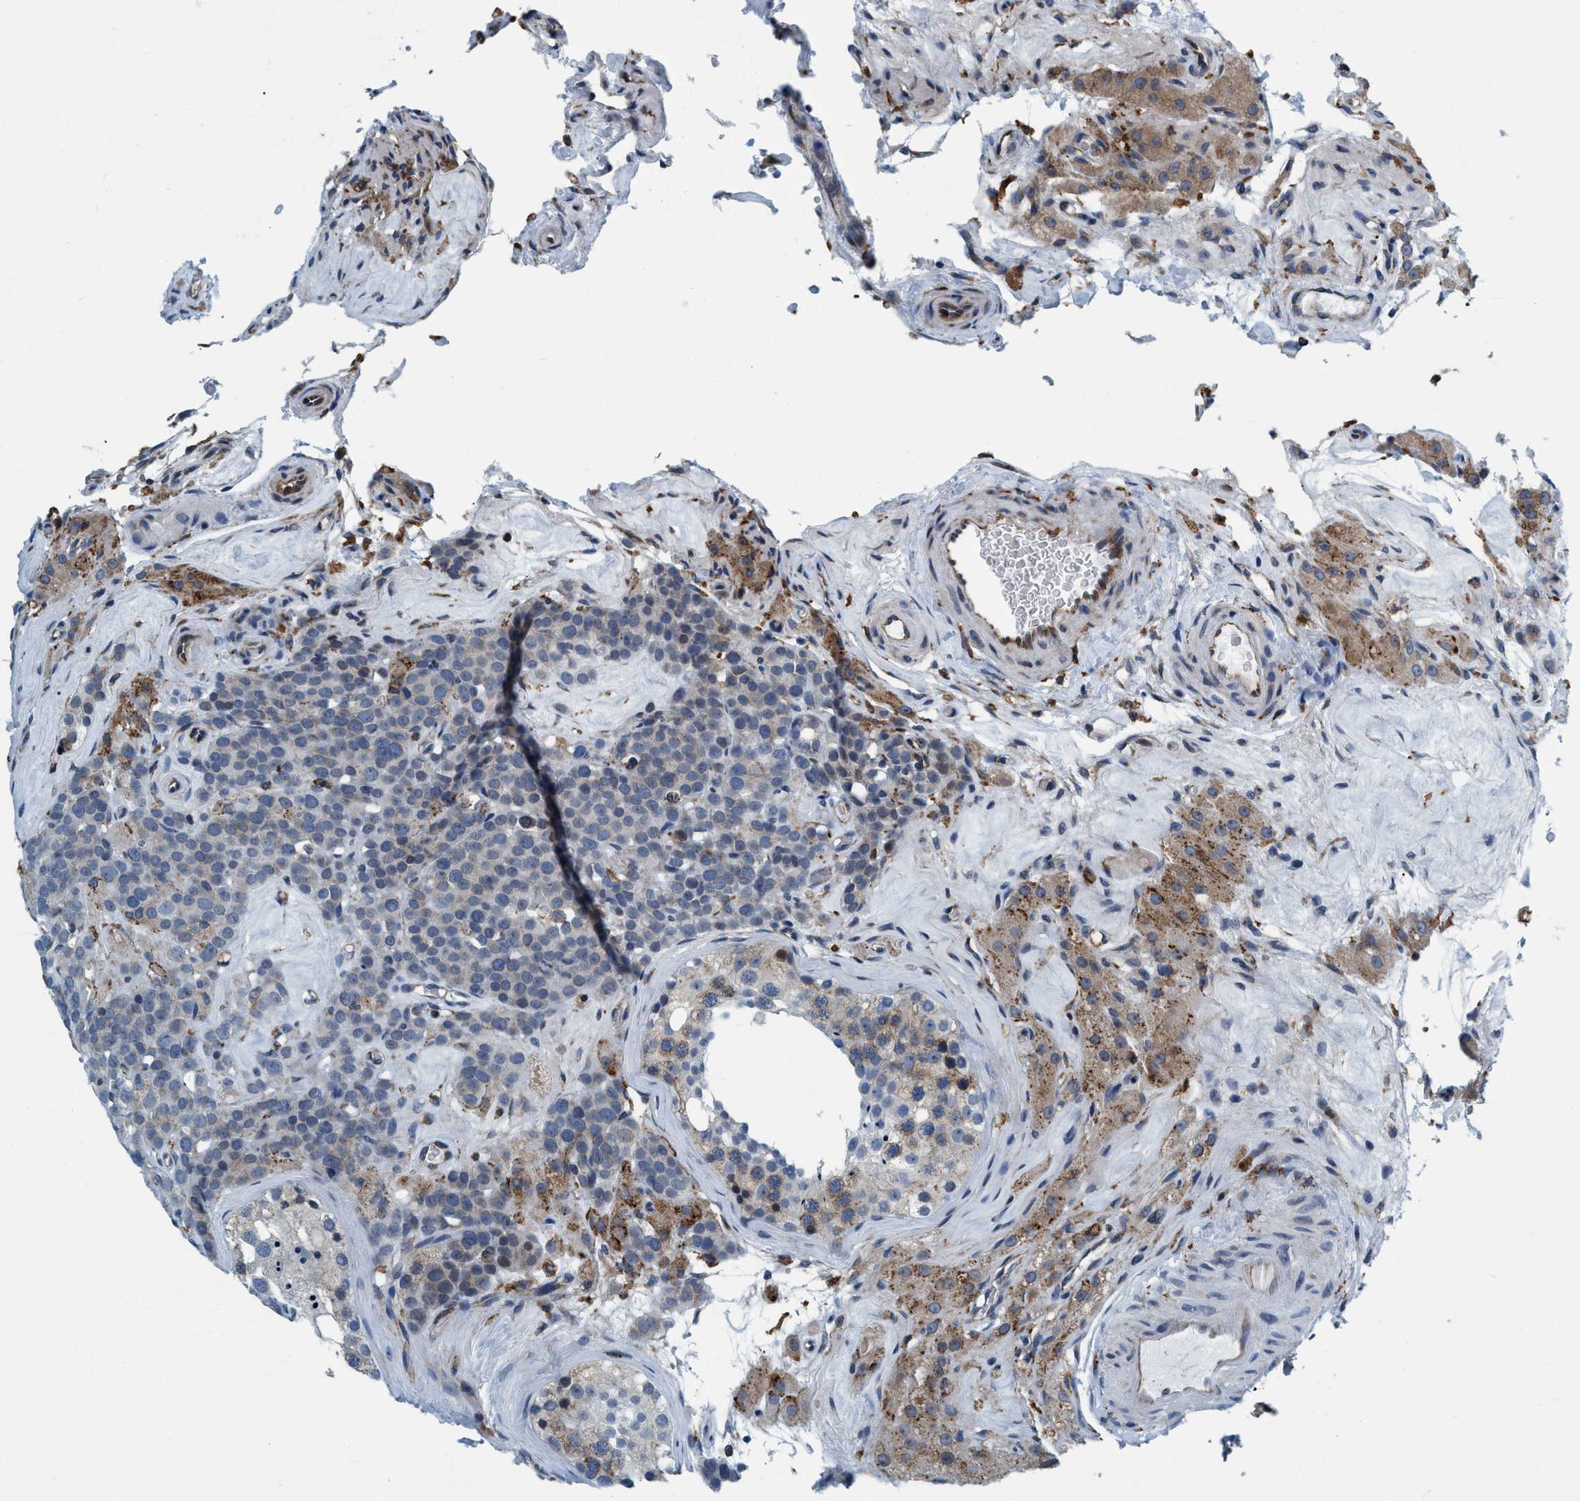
{"staining": {"intensity": "negative", "quantity": "none", "location": "none"}, "tissue": "testis cancer", "cell_type": "Tumor cells", "image_type": "cancer", "snomed": [{"axis": "morphology", "description": "Seminoma, NOS"}, {"axis": "topography", "description": "Testis"}], "caption": "Protein analysis of seminoma (testis) reveals no significant expression in tumor cells.", "gene": "ARMC9", "patient": {"sex": "male", "age": 71}}